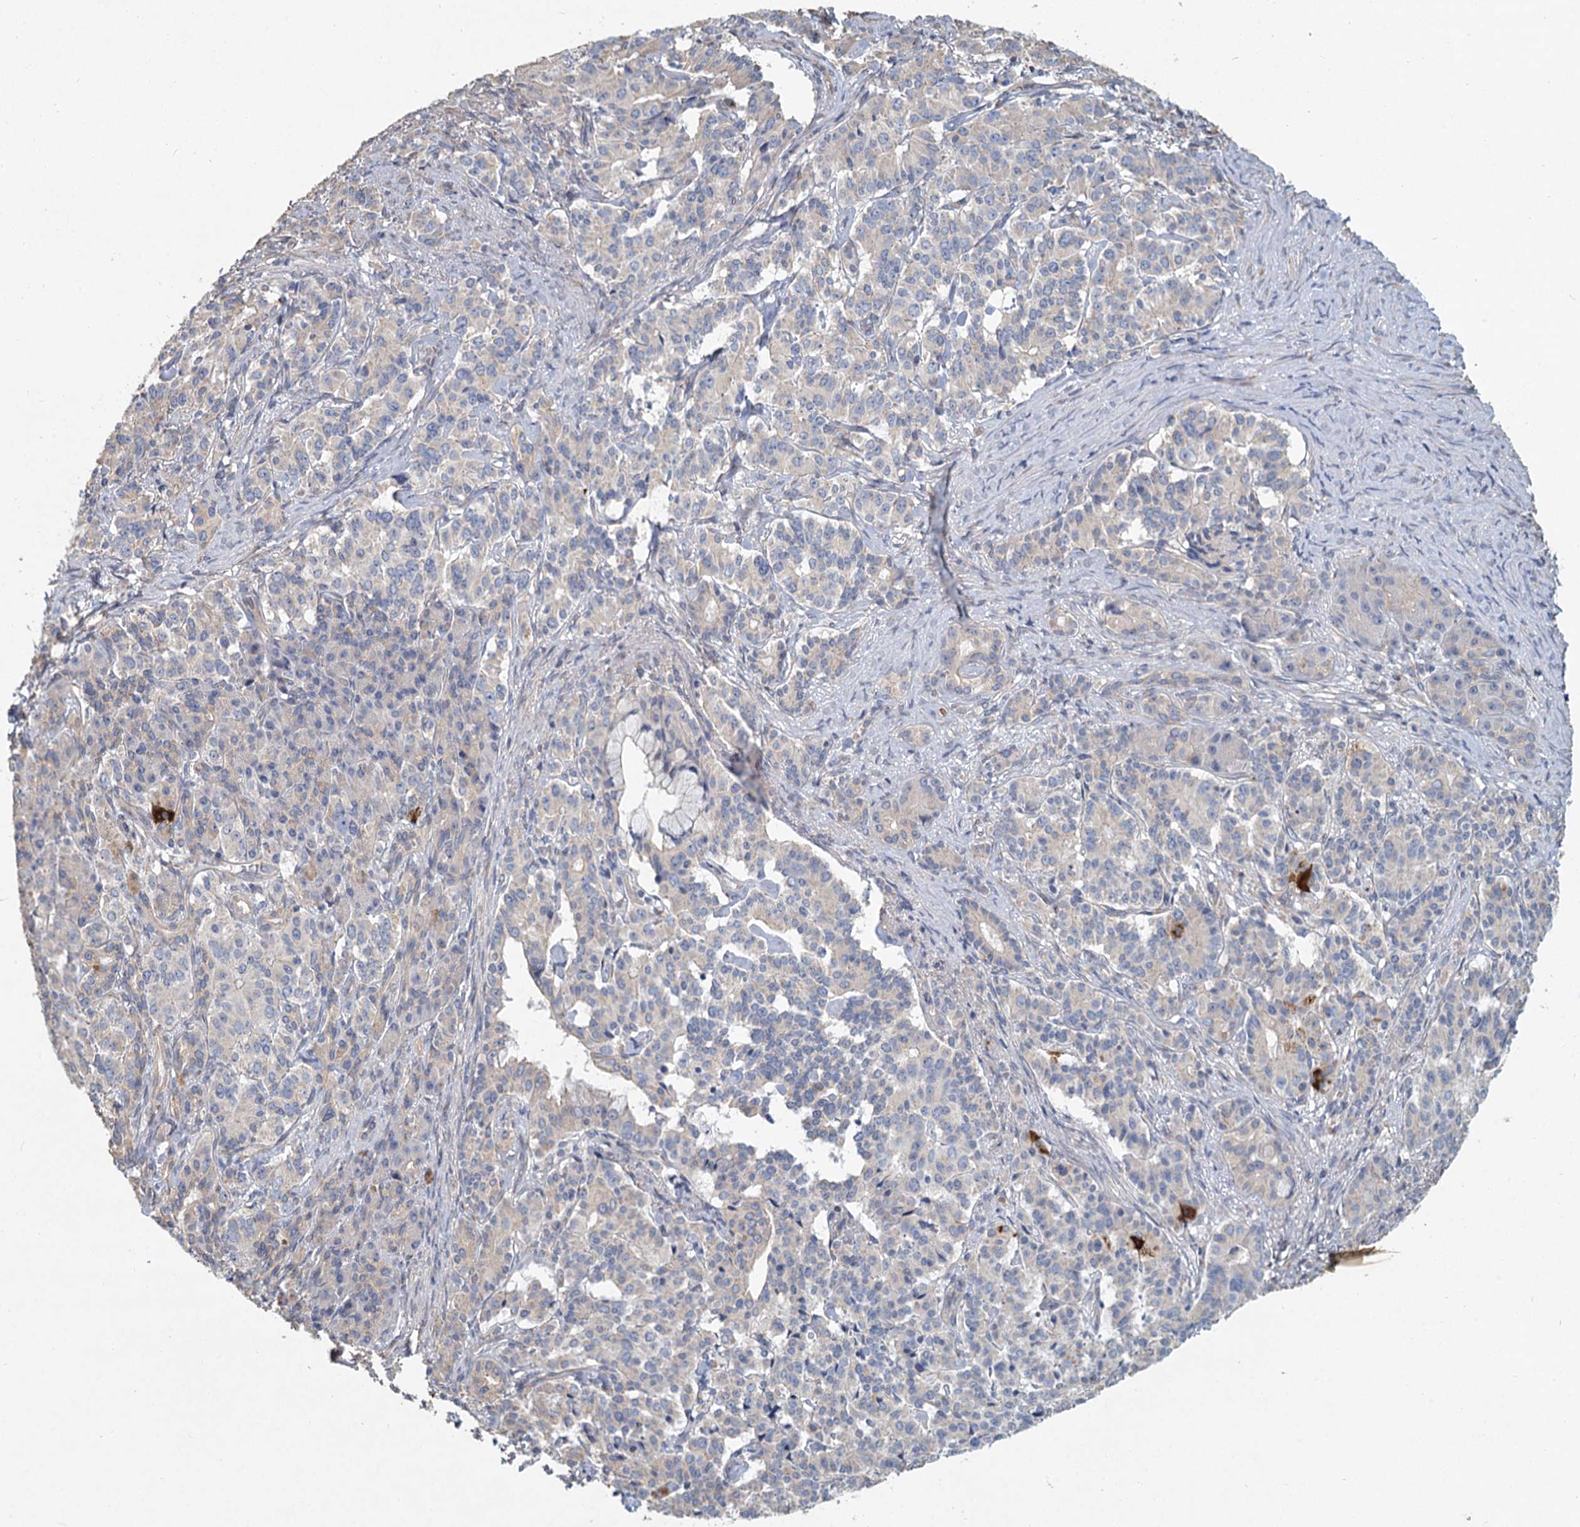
{"staining": {"intensity": "negative", "quantity": "none", "location": "none"}, "tissue": "pancreatic cancer", "cell_type": "Tumor cells", "image_type": "cancer", "snomed": [{"axis": "morphology", "description": "Adenocarcinoma, NOS"}, {"axis": "topography", "description": "Pancreas"}], "caption": "This is a histopathology image of IHC staining of pancreatic adenocarcinoma, which shows no staining in tumor cells.", "gene": "HES2", "patient": {"sex": "female", "age": 74}}